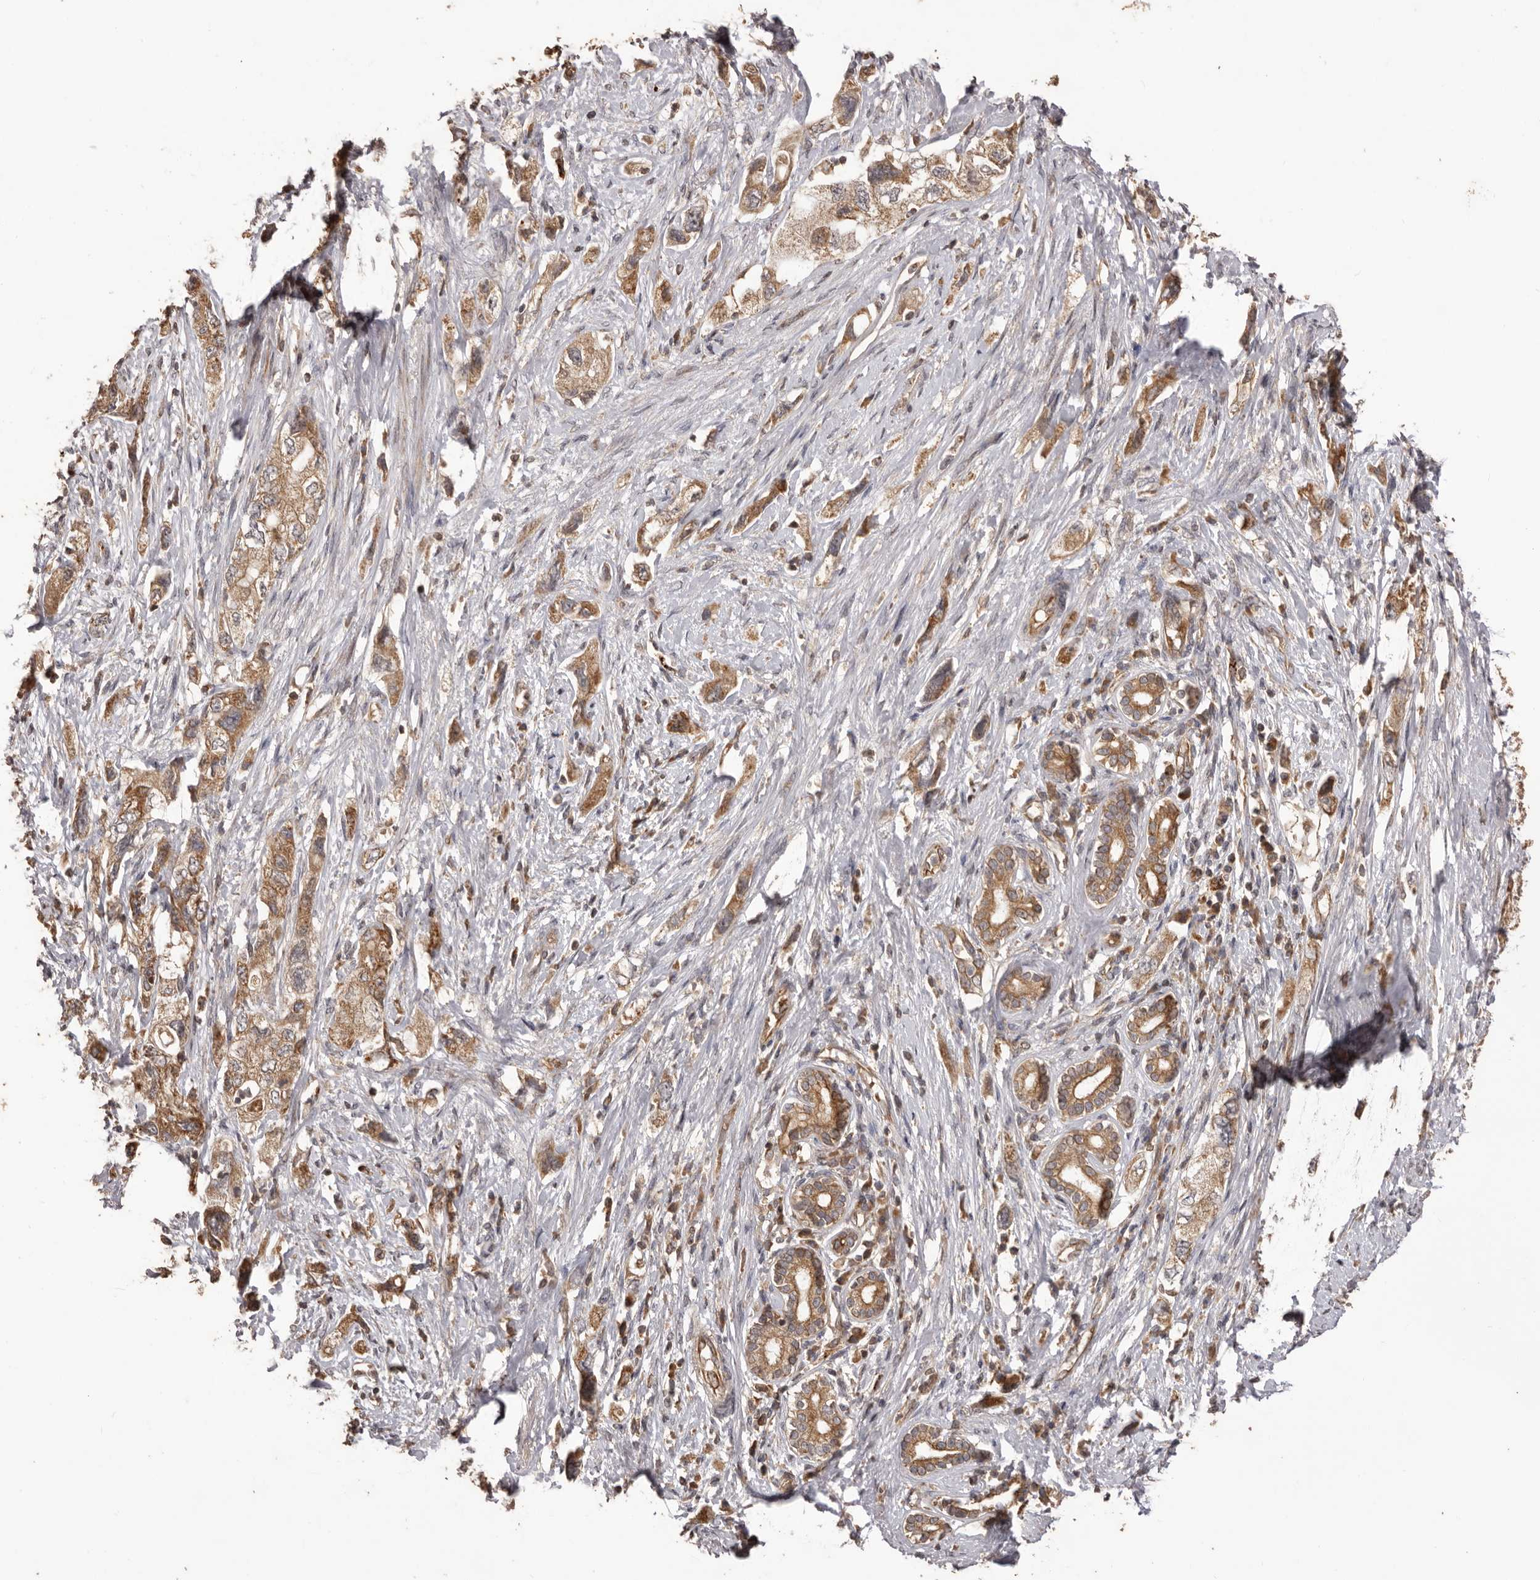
{"staining": {"intensity": "moderate", "quantity": ">75%", "location": "cytoplasmic/membranous"}, "tissue": "pancreatic cancer", "cell_type": "Tumor cells", "image_type": "cancer", "snomed": [{"axis": "morphology", "description": "Adenocarcinoma, NOS"}, {"axis": "topography", "description": "Pancreas"}], "caption": "The histopathology image displays a brown stain indicating the presence of a protein in the cytoplasmic/membranous of tumor cells in pancreatic adenocarcinoma.", "gene": "QRSL1", "patient": {"sex": "female", "age": 73}}